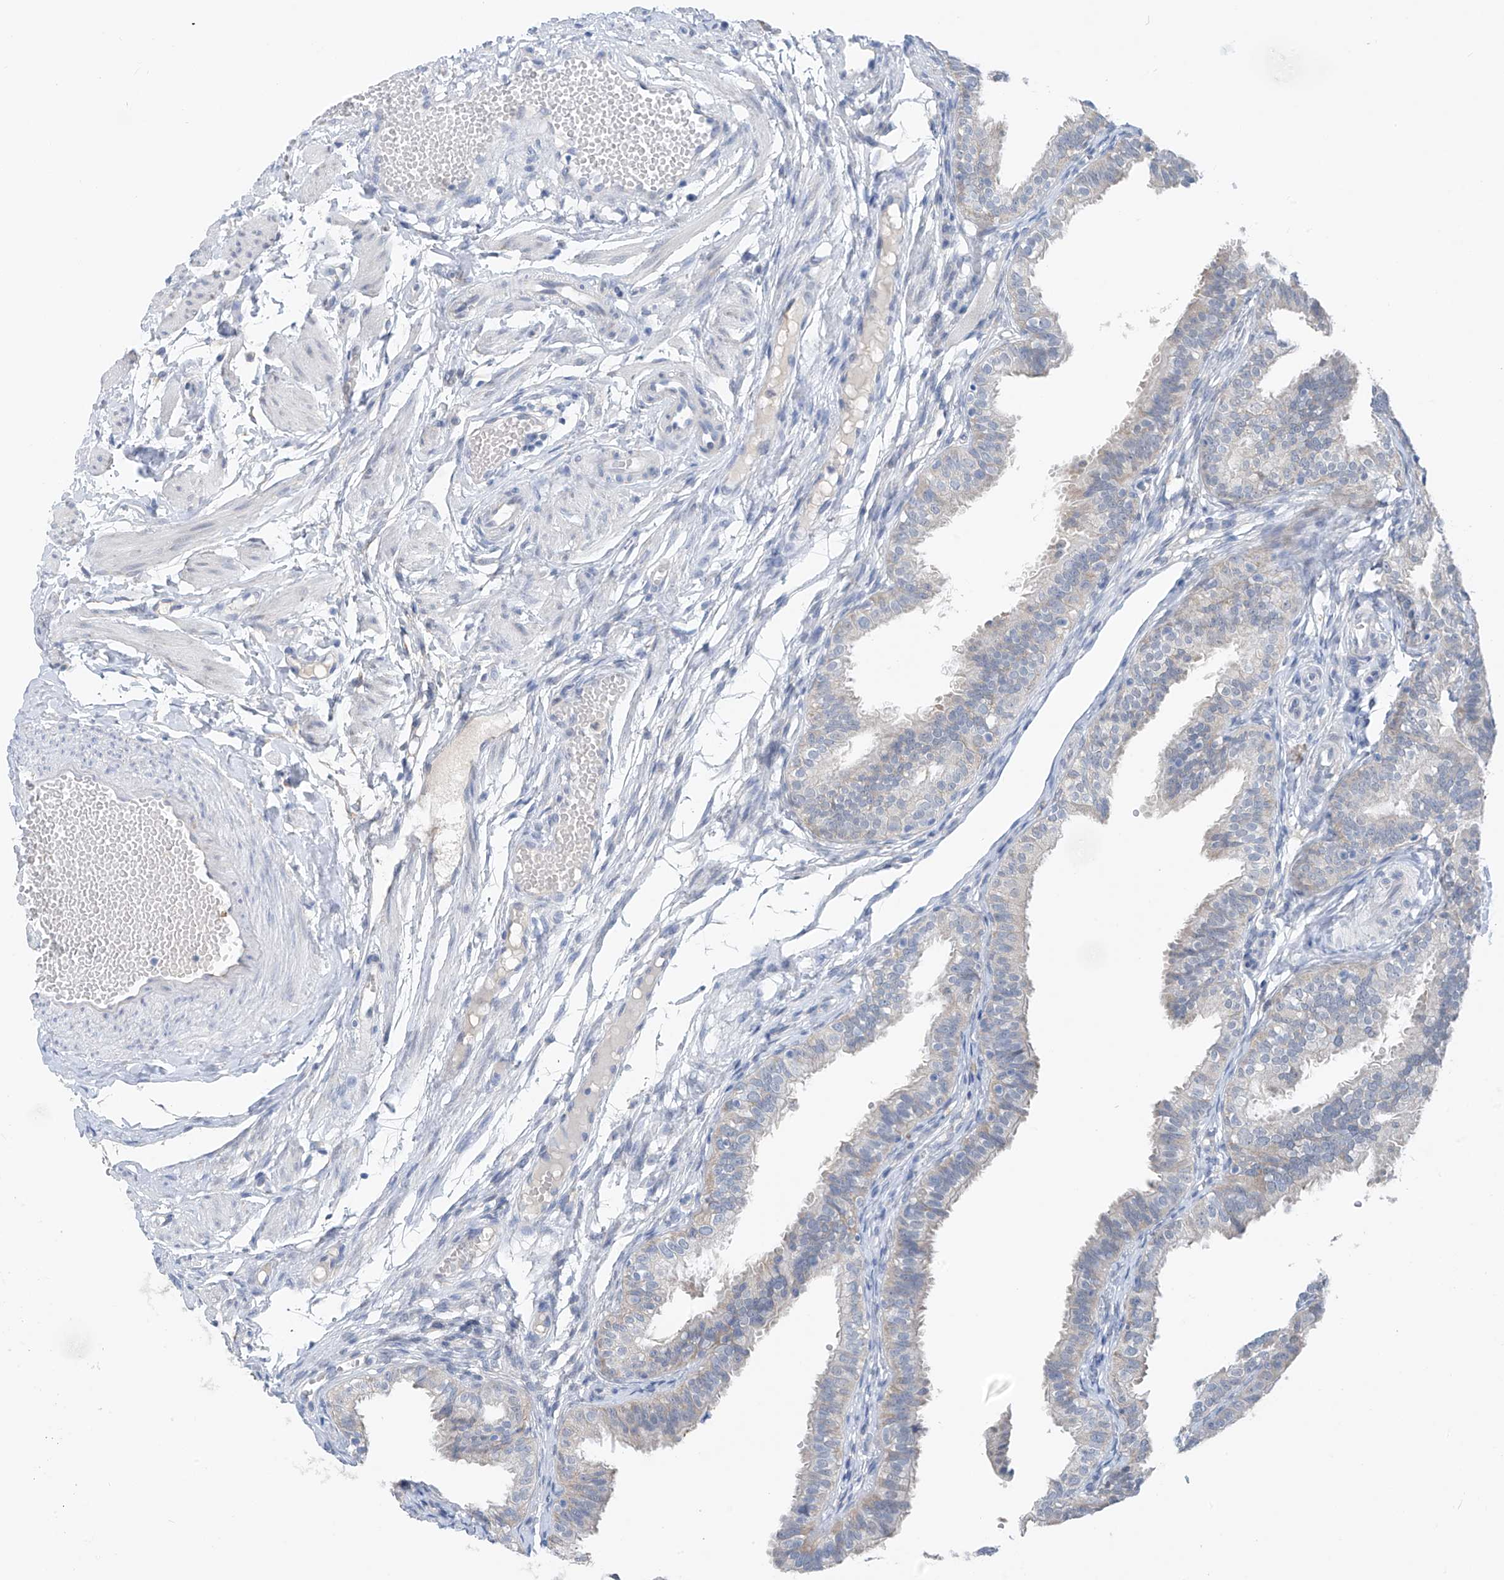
{"staining": {"intensity": "negative", "quantity": "none", "location": "none"}, "tissue": "fallopian tube", "cell_type": "Glandular cells", "image_type": "normal", "snomed": [{"axis": "morphology", "description": "Normal tissue, NOS"}, {"axis": "topography", "description": "Fallopian tube"}], "caption": "Immunohistochemistry image of normal fallopian tube: human fallopian tube stained with DAB reveals no significant protein expression in glandular cells.", "gene": "CYP4V2", "patient": {"sex": "female", "age": 35}}